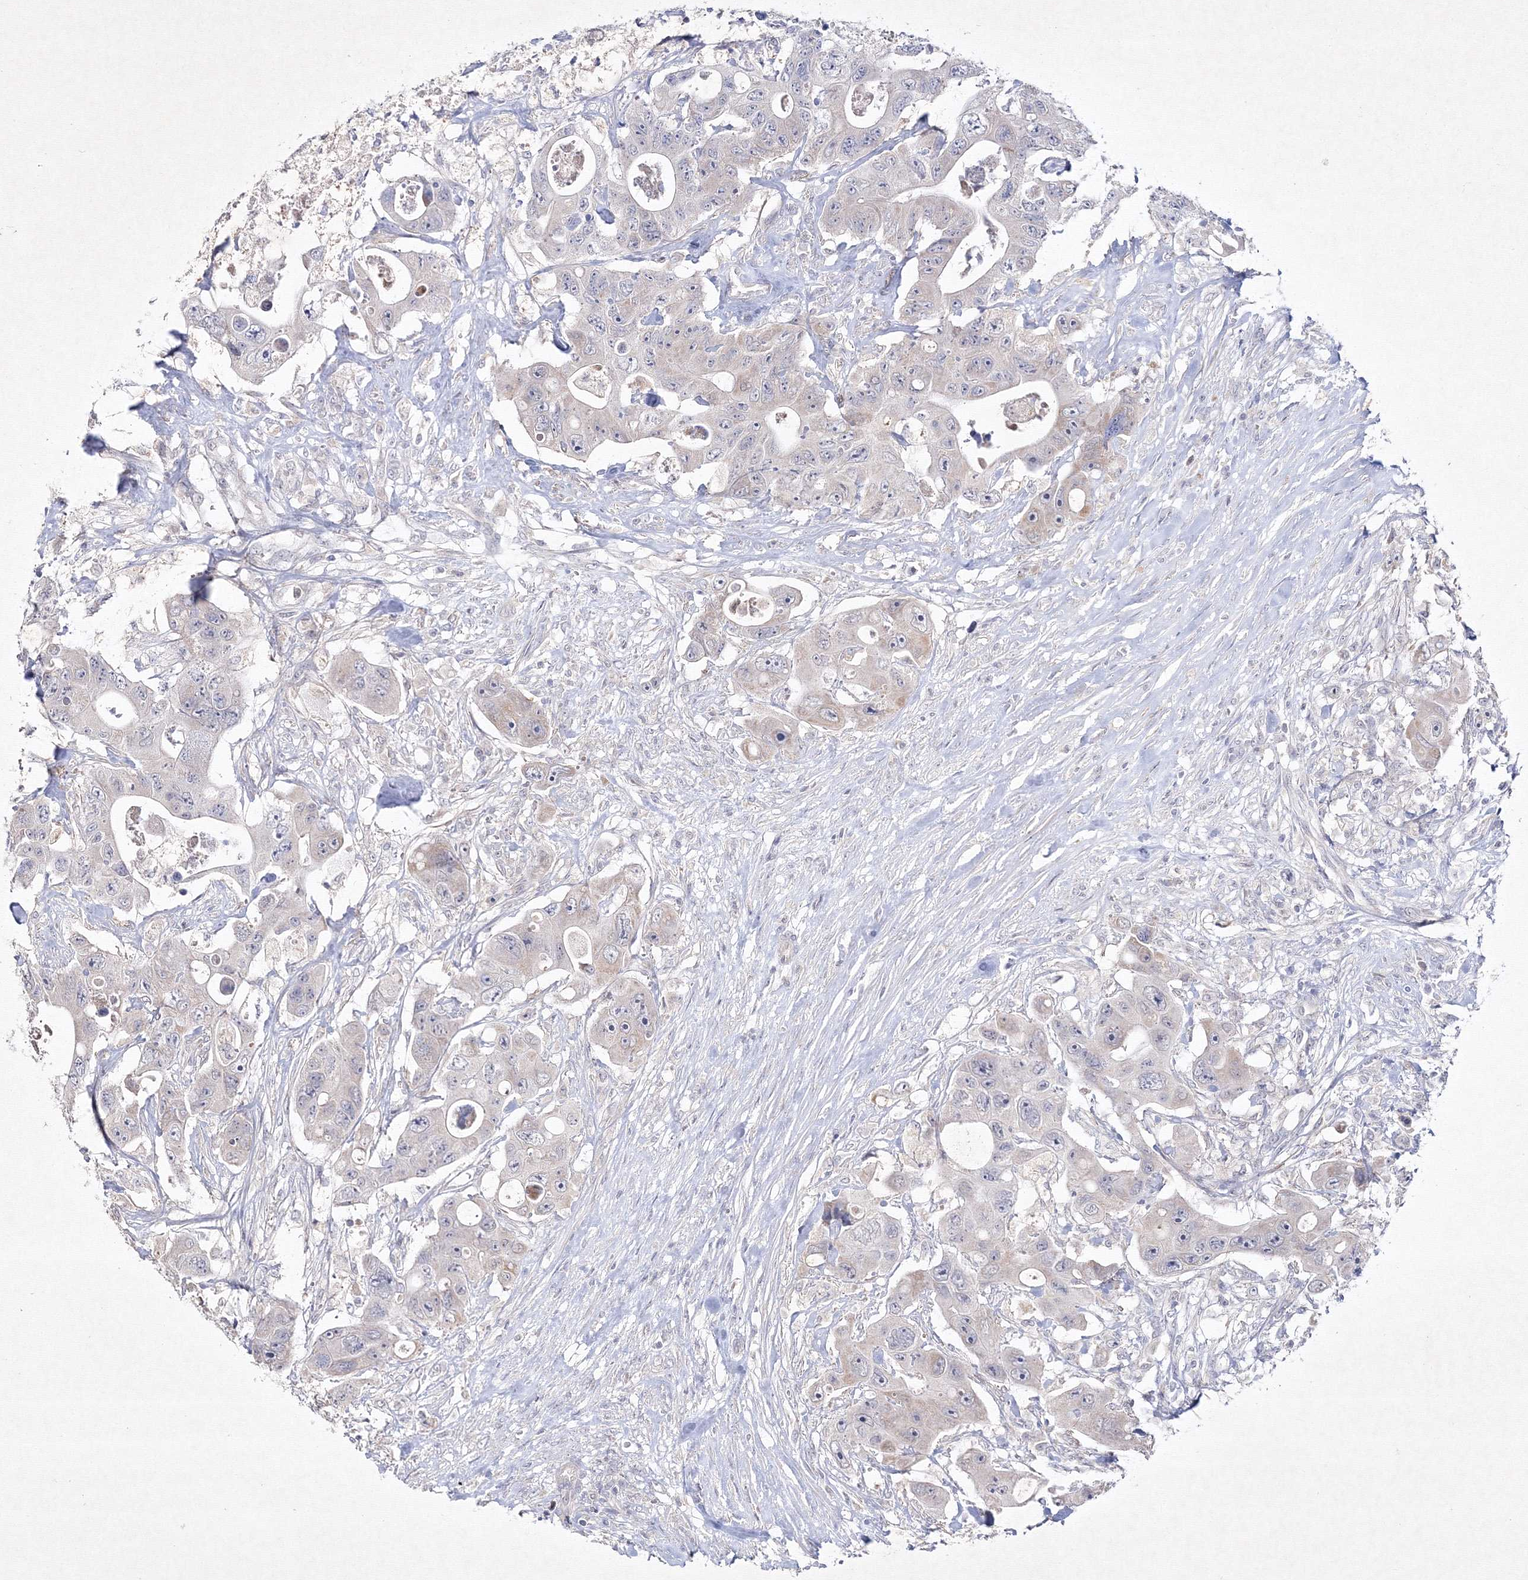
{"staining": {"intensity": "negative", "quantity": "none", "location": "none"}, "tissue": "colorectal cancer", "cell_type": "Tumor cells", "image_type": "cancer", "snomed": [{"axis": "morphology", "description": "Adenocarcinoma, NOS"}, {"axis": "topography", "description": "Colon"}], "caption": "A photomicrograph of colorectal cancer (adenocarcinoma) stained for a protein reveals no brown staining in tumor cells.", "gene": "NEU4", "patient": {"sex": "female", "age": 46}}